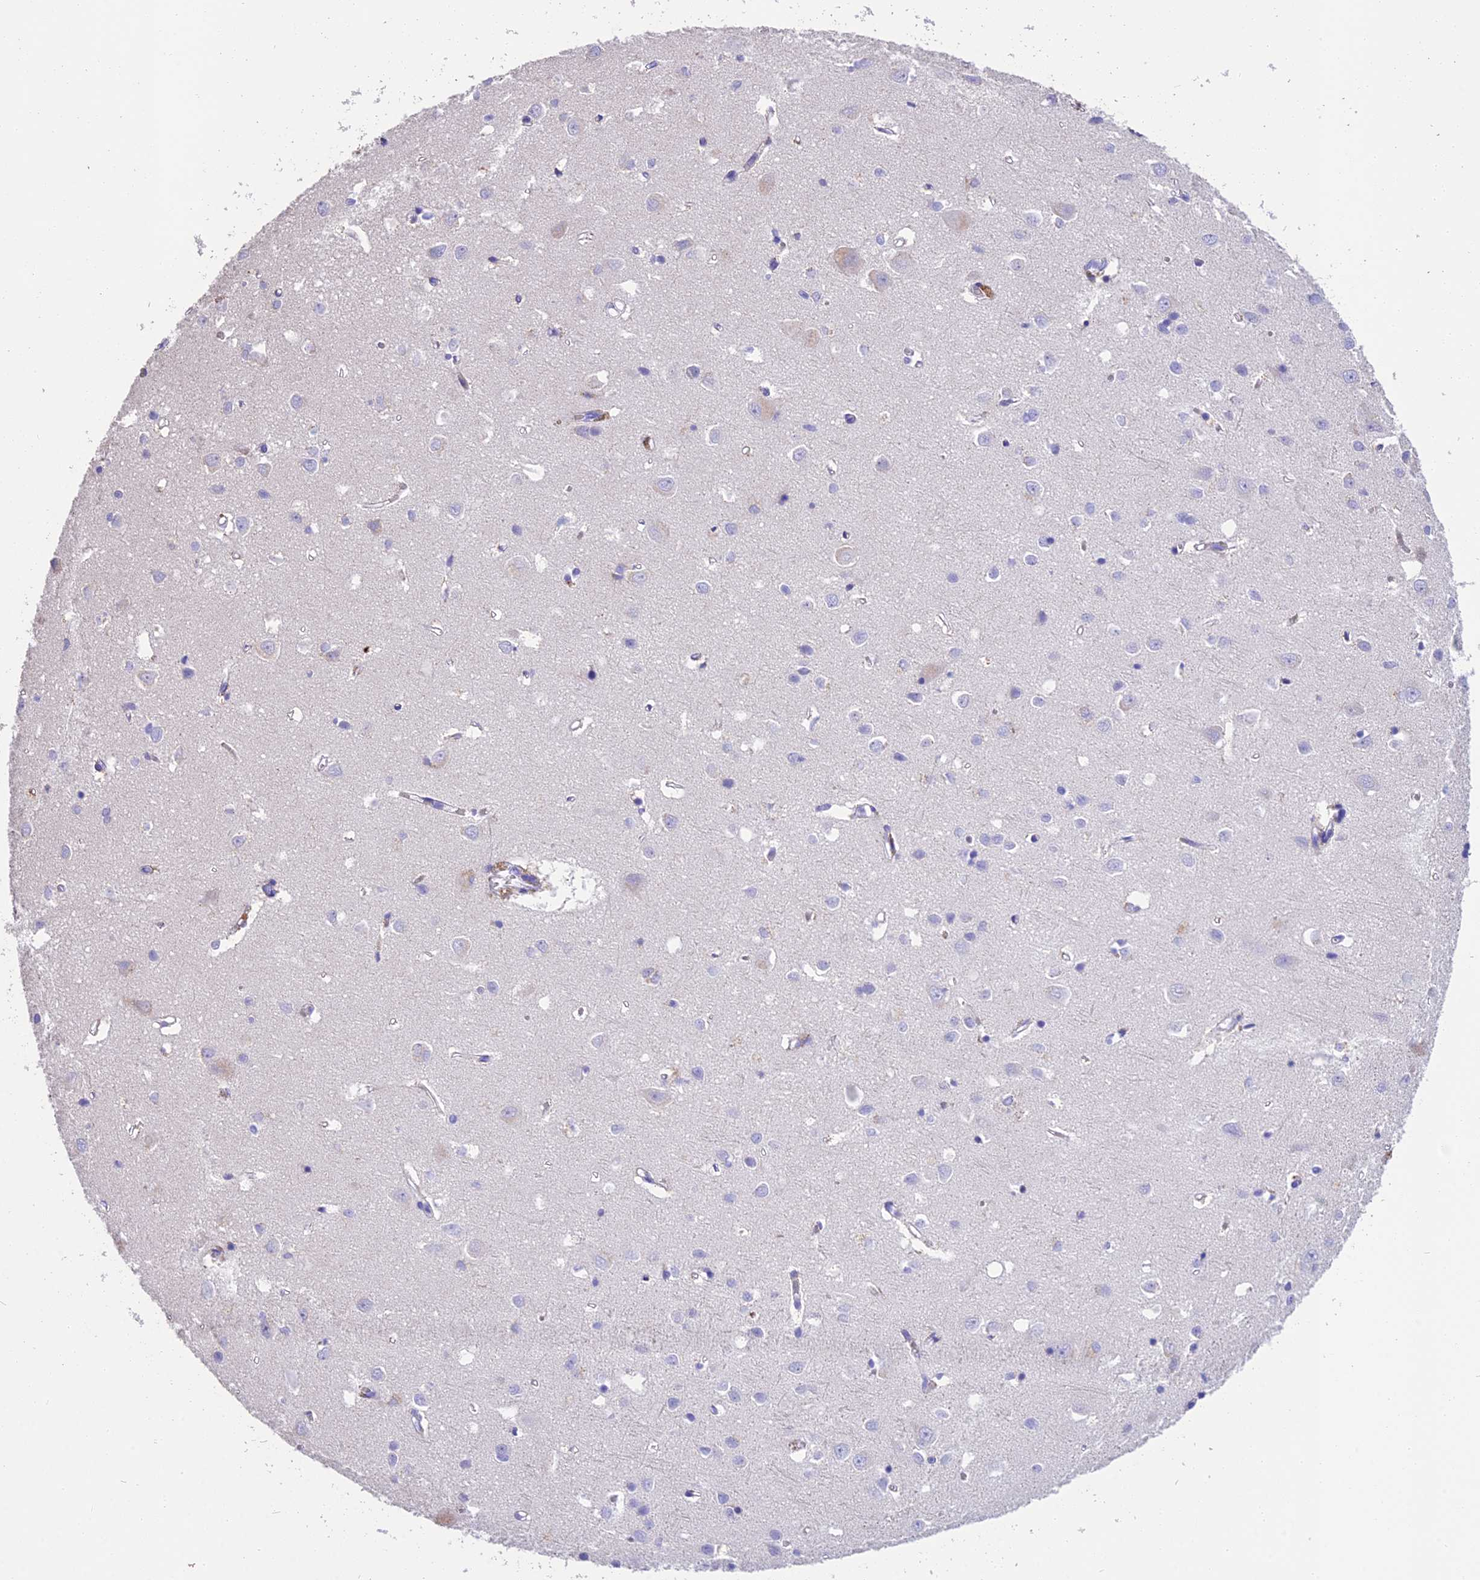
{"staining": {"intensity": "negative", "quantity": "none", "location": "none"}, "tissue": "cerebral cortex", "cell_type": "Endothelial cells", "image_type": "normal", "snomed": [{"axis": "morphology", "description": "Normal tissue, NOS"}, {"axis": "topography", "description": "Cerebral cortex"}], "caption": "A micrograph of human cerebral cortex is negative for staining in endothelial cells. Brightfield microscopy of immunohistochemistry (IHC) stained with DAB (3,3'-diaminobenzidine) (brown) and hematoxylin (blue), captured at high magnification.", "gene": "TNNC2", "patient": {"sex": "female", "age": 64}}